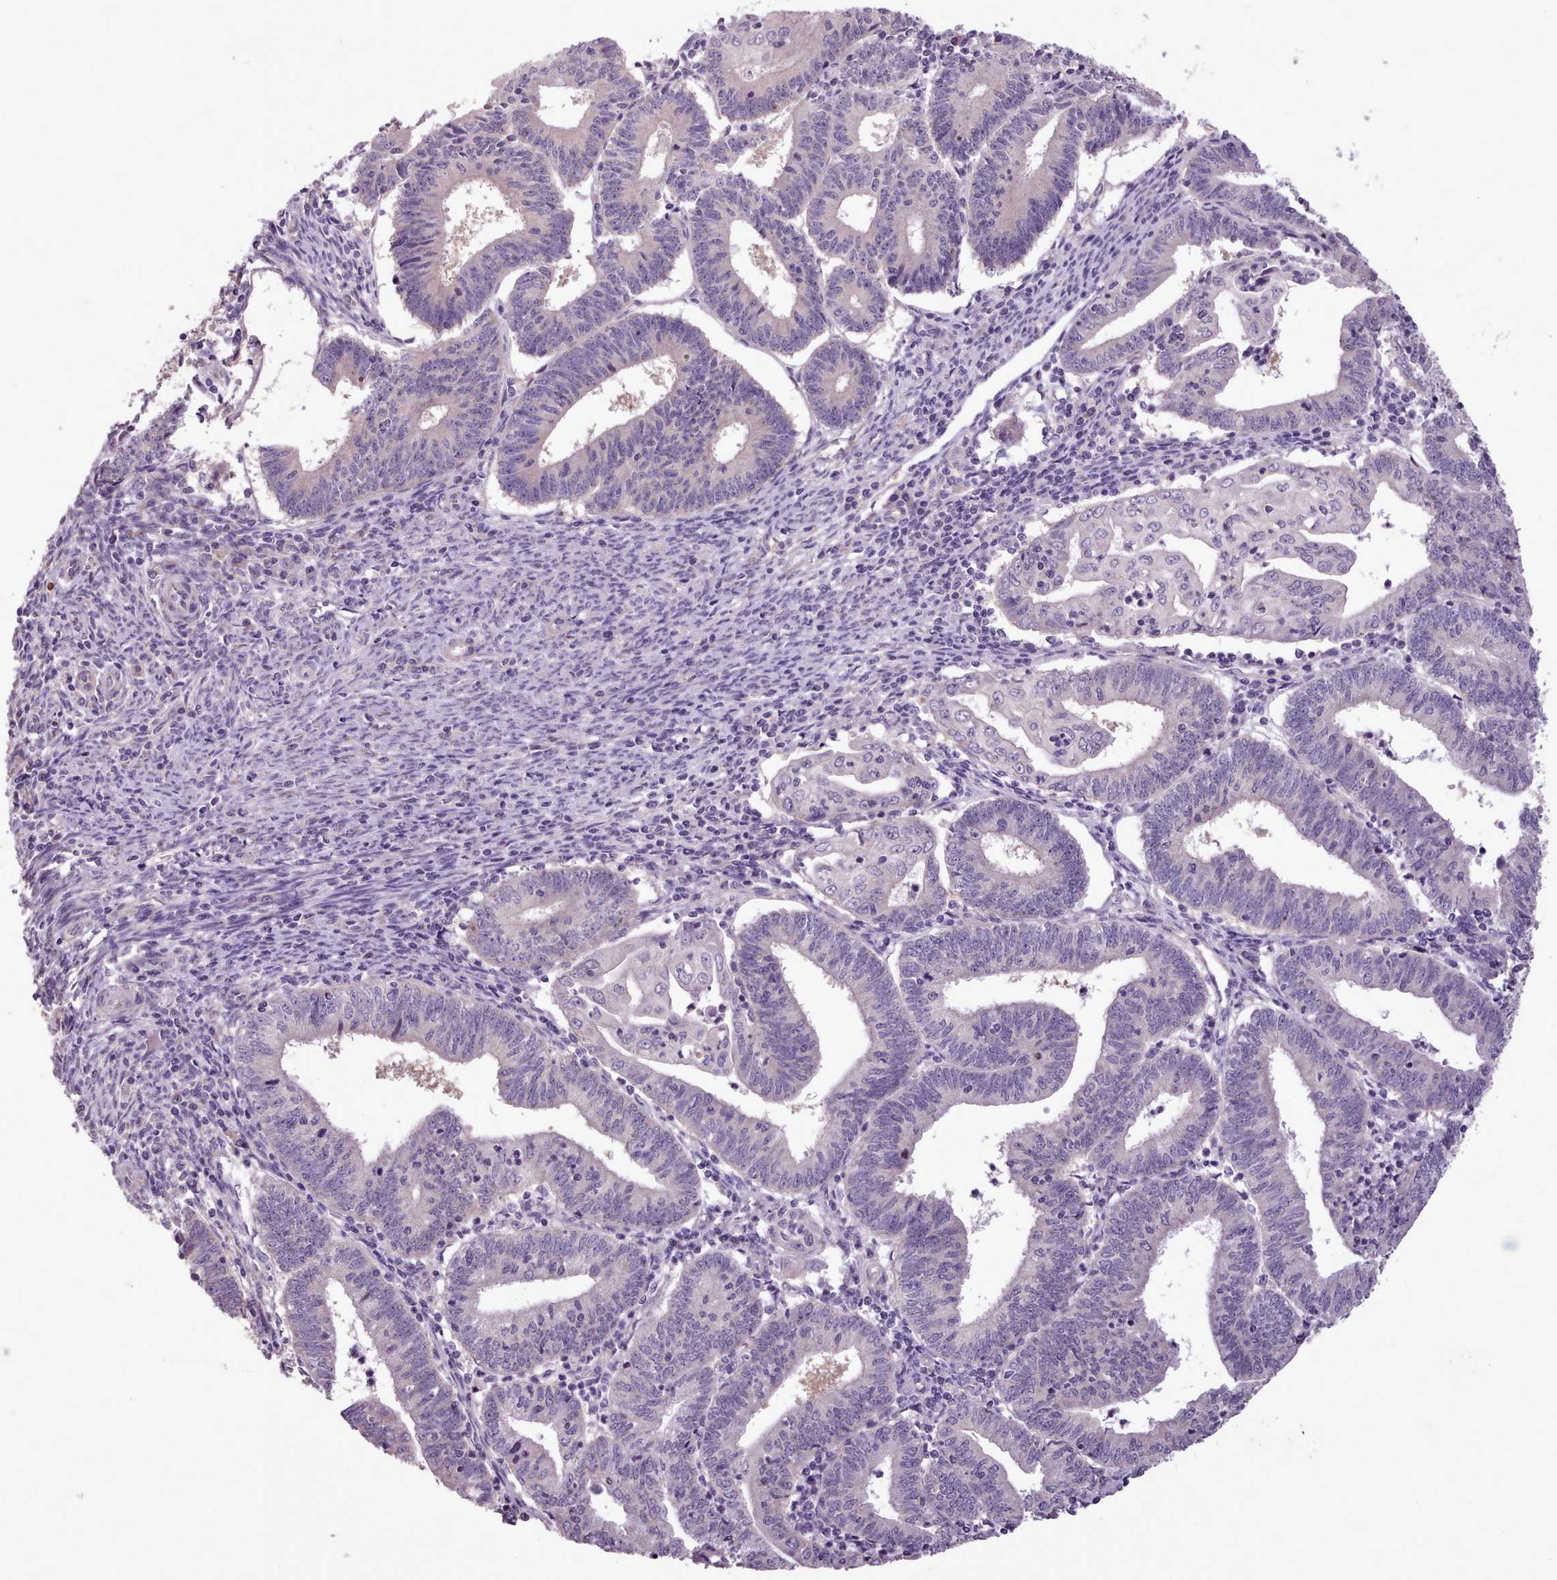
{"staining": {"intensity": "negative", "quantity": "none", "location": "none"}, "tissue": "endometrial cancer", "cell_type": "Tumor cells", "image_type": "cancer", "snomed": [{"axis": "morphology", "description": "Adenocarcinoma, NOS"}, {"axis": "topography", "description": "Endometrium"}], "caption": "Protein analysis of endometrial cancer demonstrates no significant positivity in tumor cells. Nuclei are stained in blue.", "gene": "ZNF607", "patient": {"sex": "female", "age": 60}}